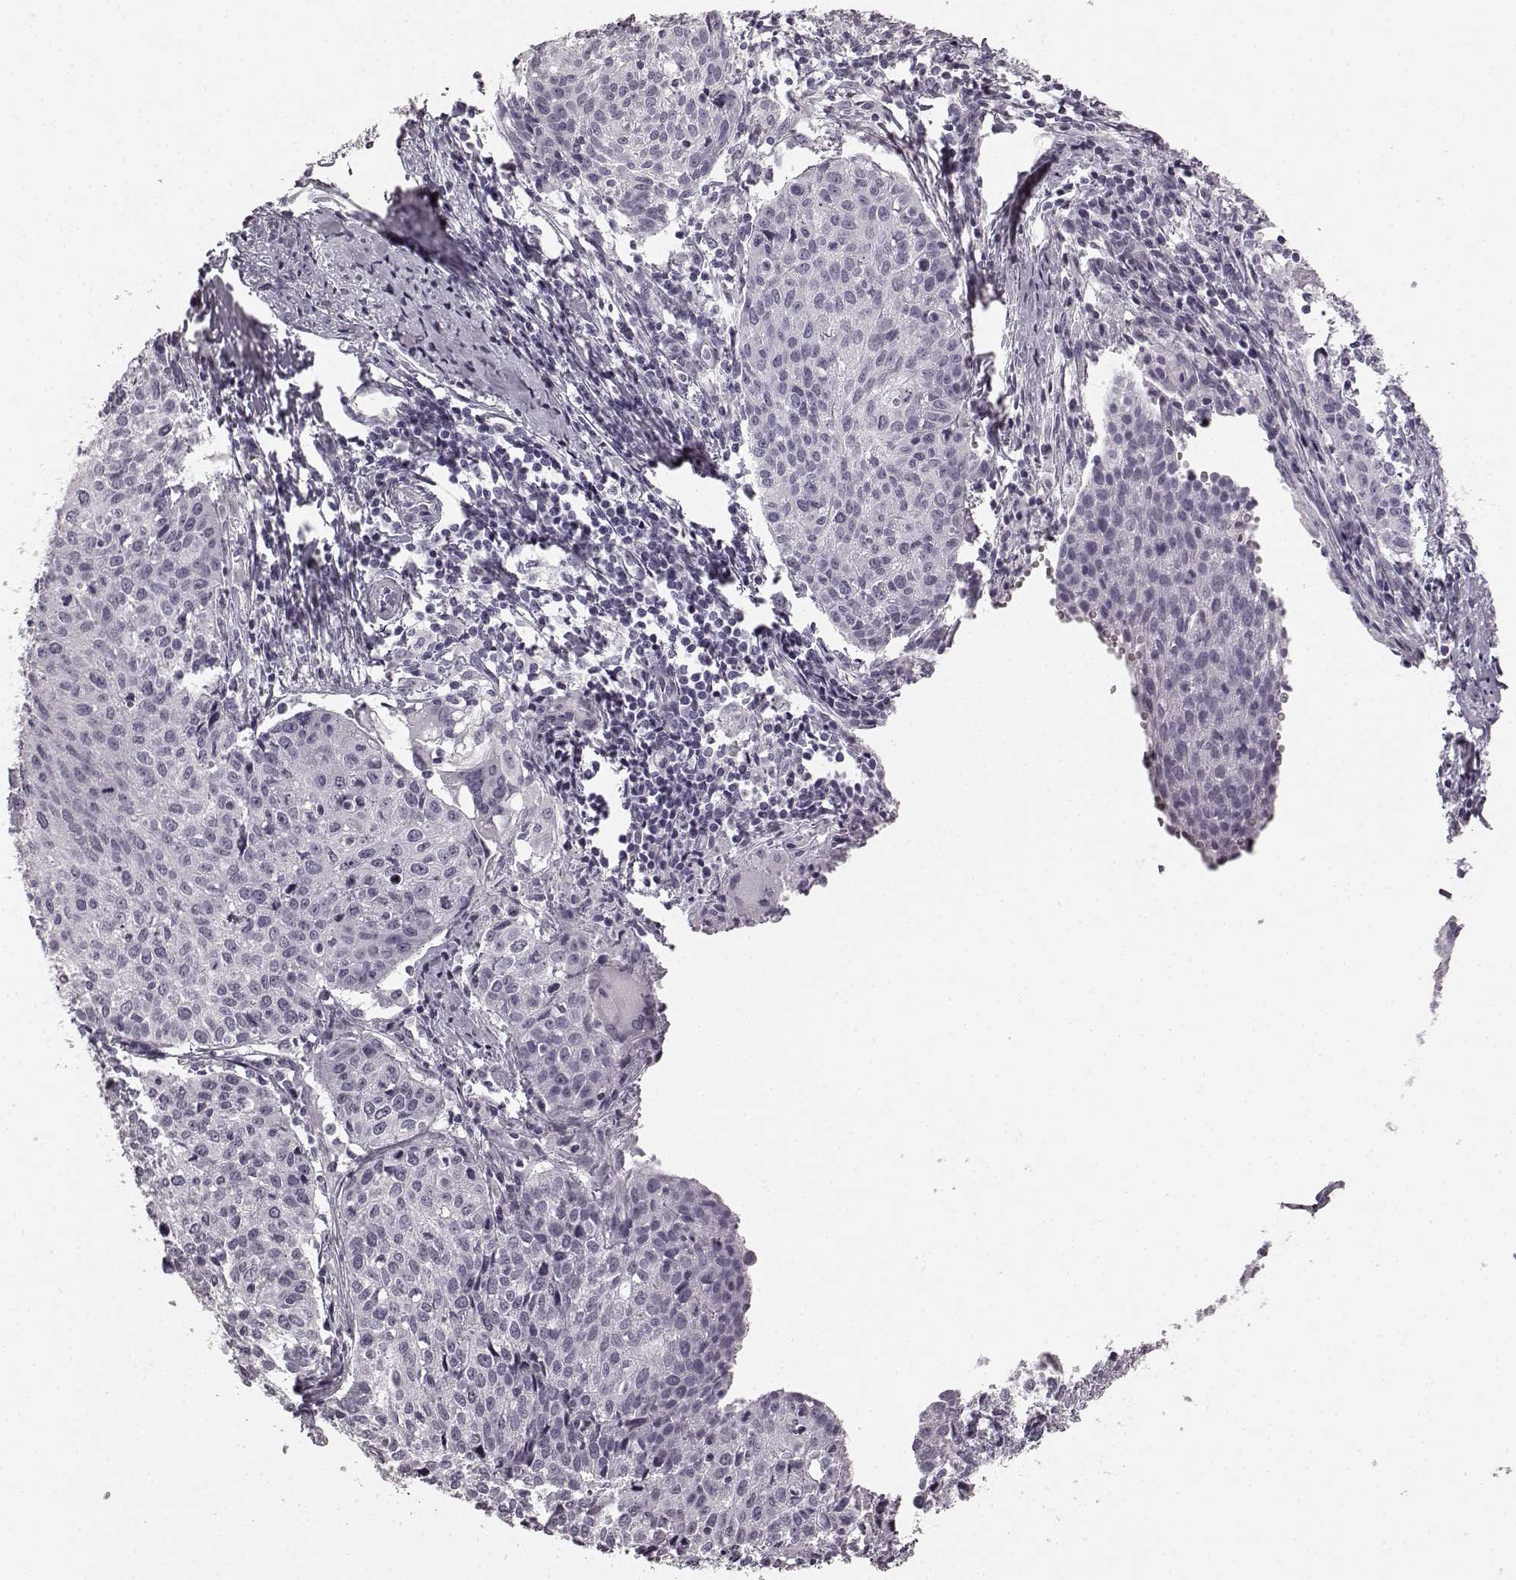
{"staining": {"intensity": "negative", "quantity": "none", "location": "none"}, "tissue": "cervical cancer", "cell_type": "Tumor cells", "image_type": "cancer", "snomed": [{"axis": "morphology", "description": "Squamous cell carcinoma, NOS"}, {"axis": "topography", "description": "Cervix"}], "caption": "Immunohistochemical staining of cervical cancer (squamous cell carcinoma) exhibits no significant staining in tumor cells.", "gene": "TMPRSS15", "patient": {"sex": "female", "age": 38}}